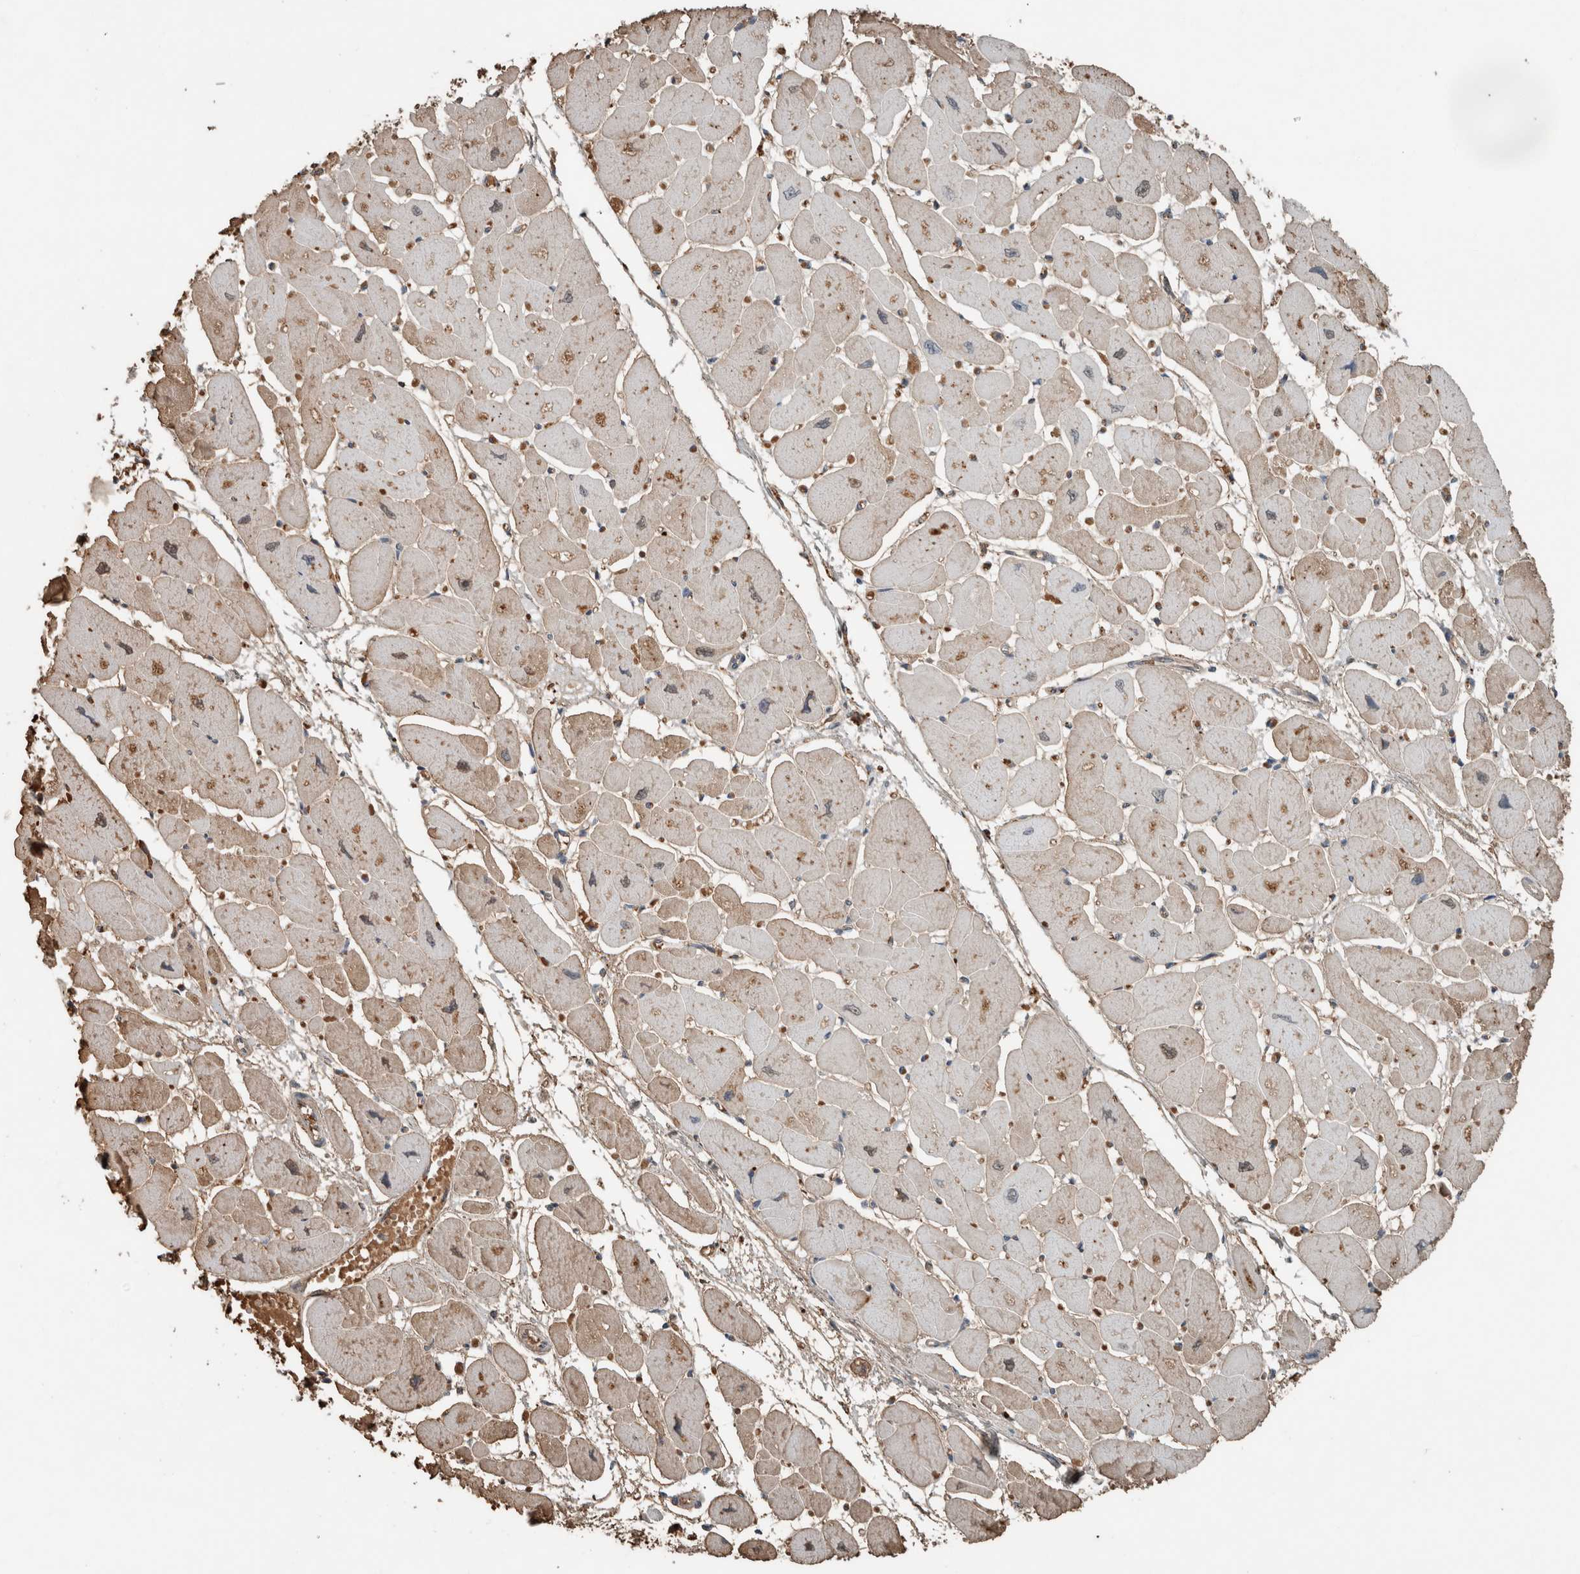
{"staining": {"intensity": "weak", "quantity": "25%-75%", "location": "cytoplasmic/membranous"}, "tissue": "heart muscle", "cell_type": "Cardiomyocytes", "image_type": "normal", "snomed": [{"axis": "morphology", "description": "Normal tissue, NOS"}, {"axis": "topography", "description": "Heart"}], "caption": "Immunohistochemistry (IHC) micrograph of normal heart muscle stained for a protein (brown), which reveals low levels of weak cytoplasmic/membranous positivity in approximately 25%-75% of cardiomyocytes.", "gene": "USP34", "patient": {"sex": "female", "age": 54}}